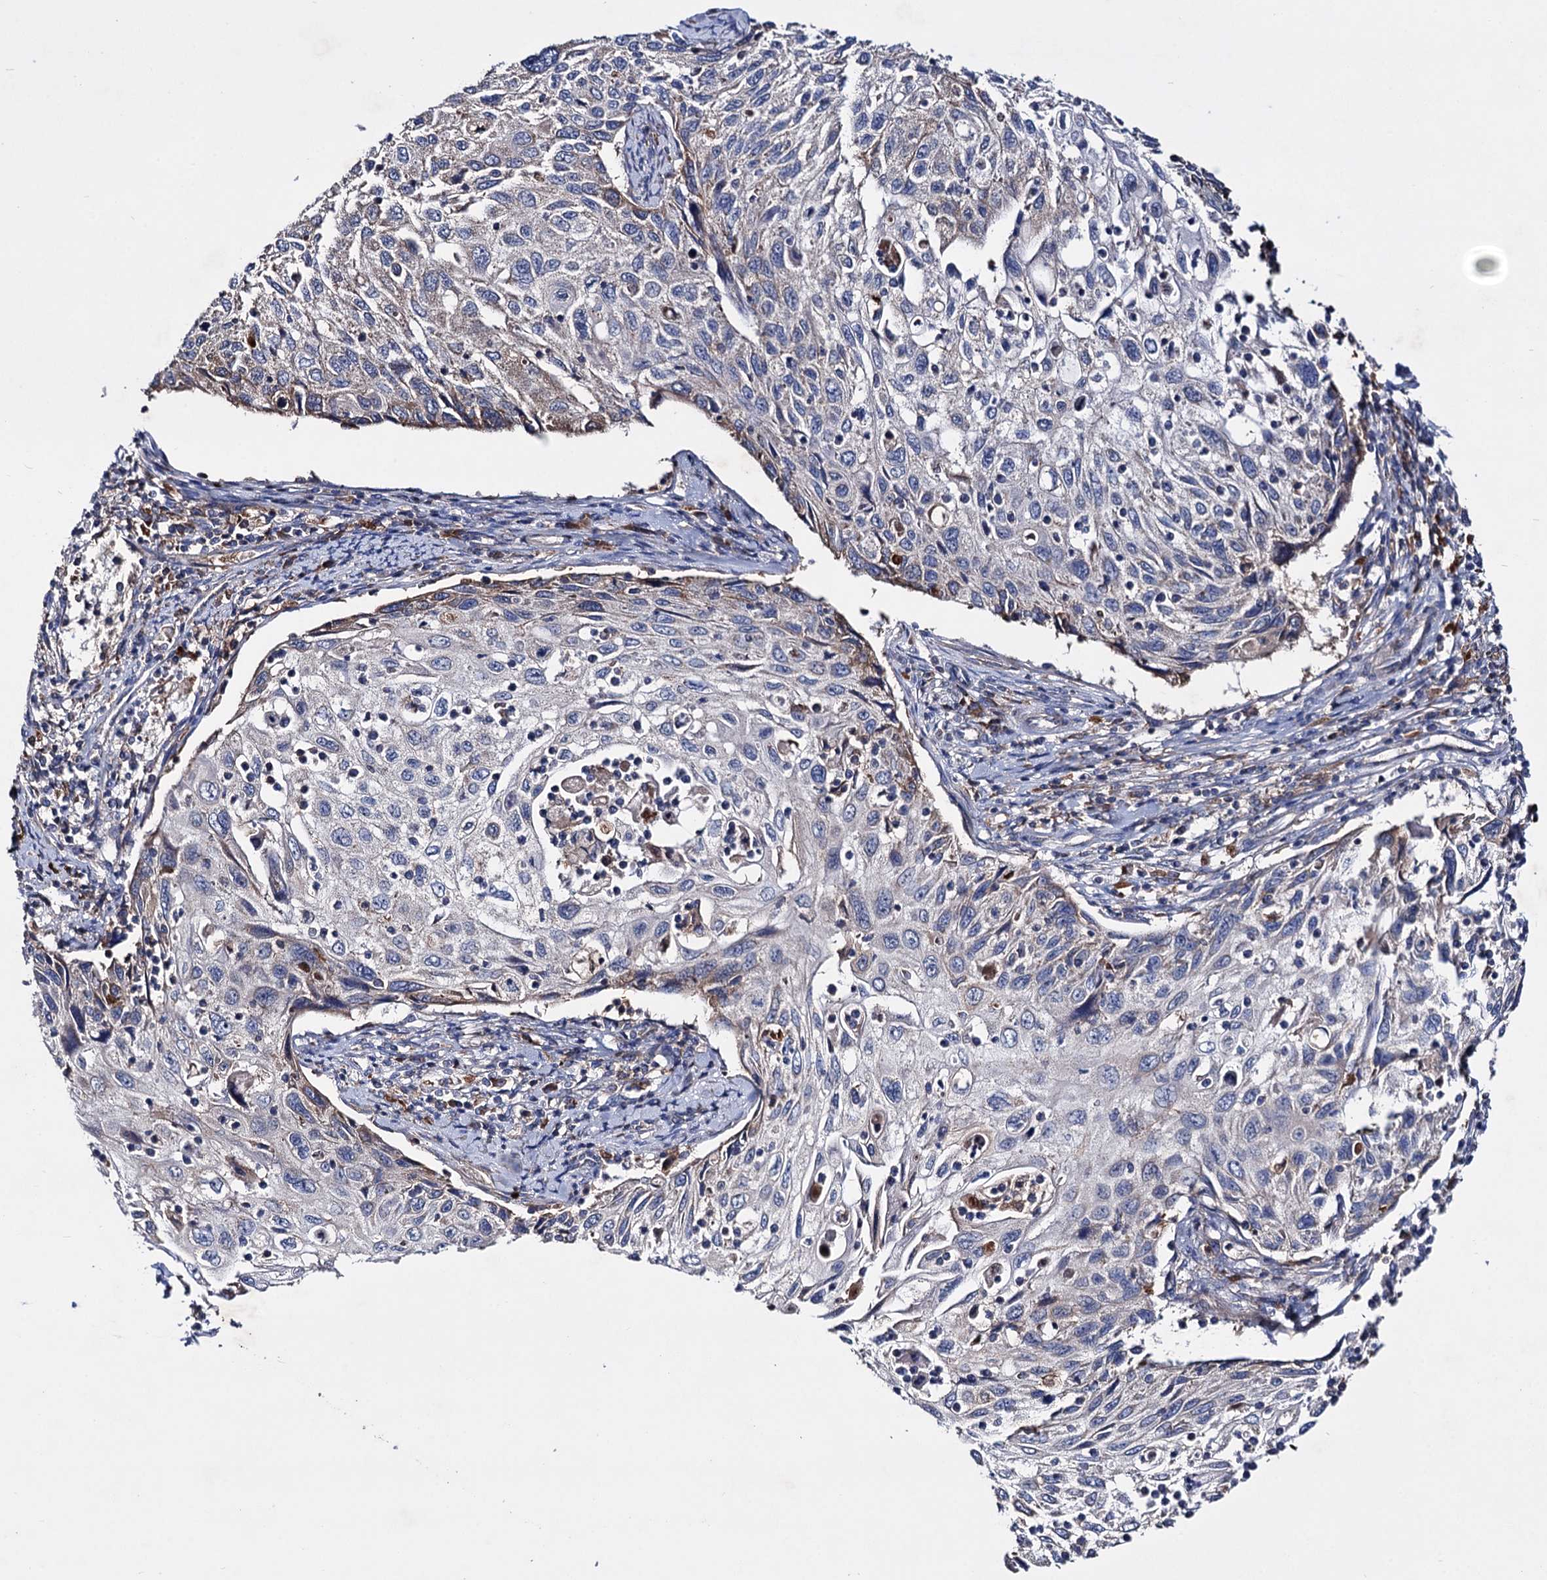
{"staining": {"intensity": "weak", "quantity": "<25%", "location": "cytoplasmic/membranous"}, "tissue": "cervical cancer", "cell_type": "Tumor cells", "image_type": "cancer", "snomed": [{"axis": "morphology", "description": "Squamous cell carcinoma, NOS"}, {"axis": "topography", "description": "Cervix"}], "caption": "This image is of cervical squamous cell carcinoma stained with IHC to label a protein in brown with the nuclei are counter-stained blue. There is no staining in tumor cells.", "gene": "CLPB", "patient": {"sex": "female", "age": 70}}